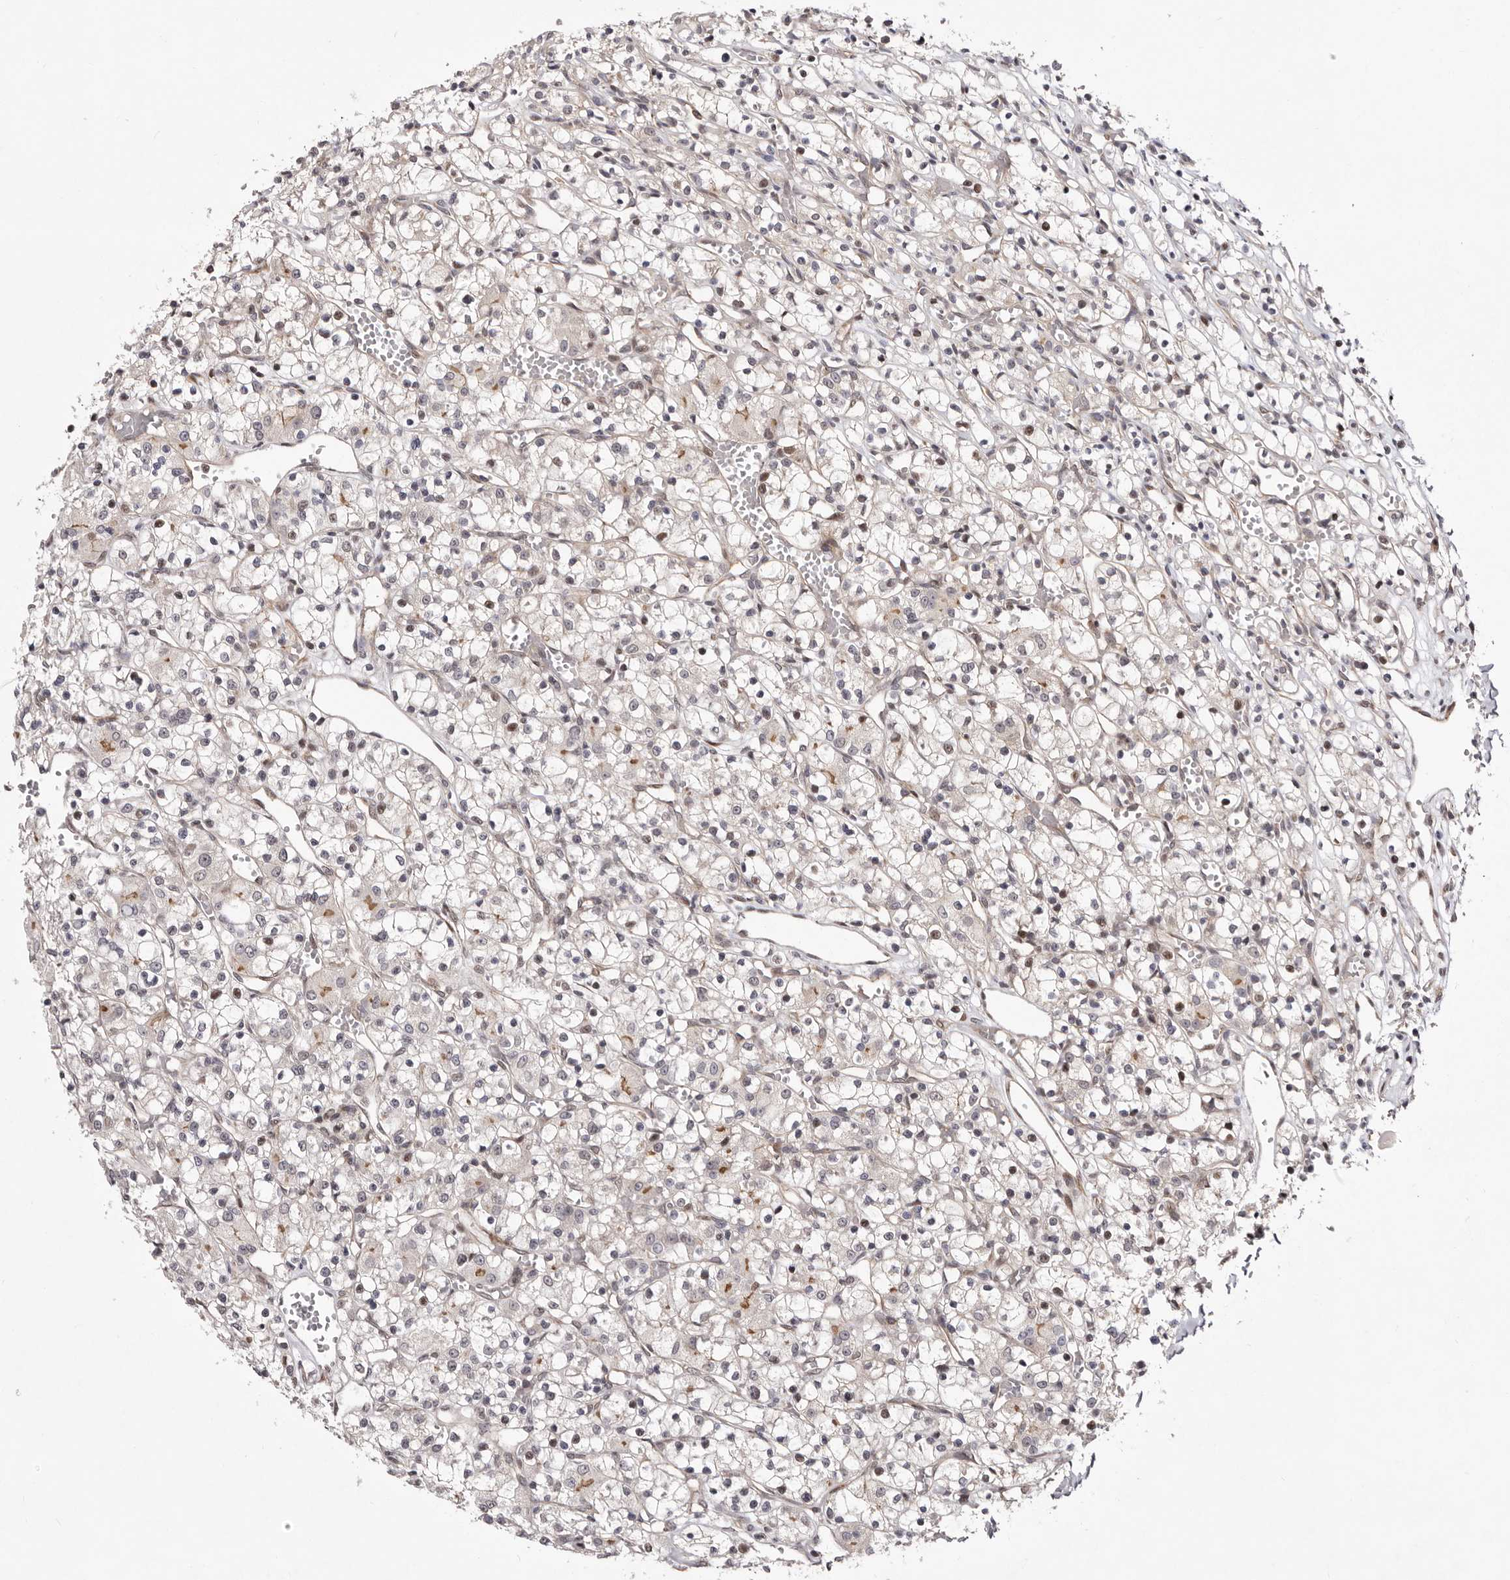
{"staining": {"intensity": "moderate", "quantity": "<25%", "location": "nuclear"}, "tissue": "renal cancer", "cell_type": "Tumor cells", "image_type": "cancer", "snomed": [{"axis": "morphology", "description": "Adenocarcinoma, NOS"}, {"axis": "topography", "description": "Kidney"}], "caption": "High-magnification brightfield microscopy of renal adenocarcinoma stained with DAB (3,3'-diaminobenzidine) (brown) and counterstained with hematoxylin (blue). tumor cells exhibit moderate nuclear expression is identified in approximately<25% of cells. The staining was performed using DAB (3,3'-diaminobenzidine) to visualize the protein expression in brown, while the nuclei were stained in blue with hematoxylin (Magnification: 20x).", "gene": "GLRX3", "patient": {"sex": "female", "age": 59}}